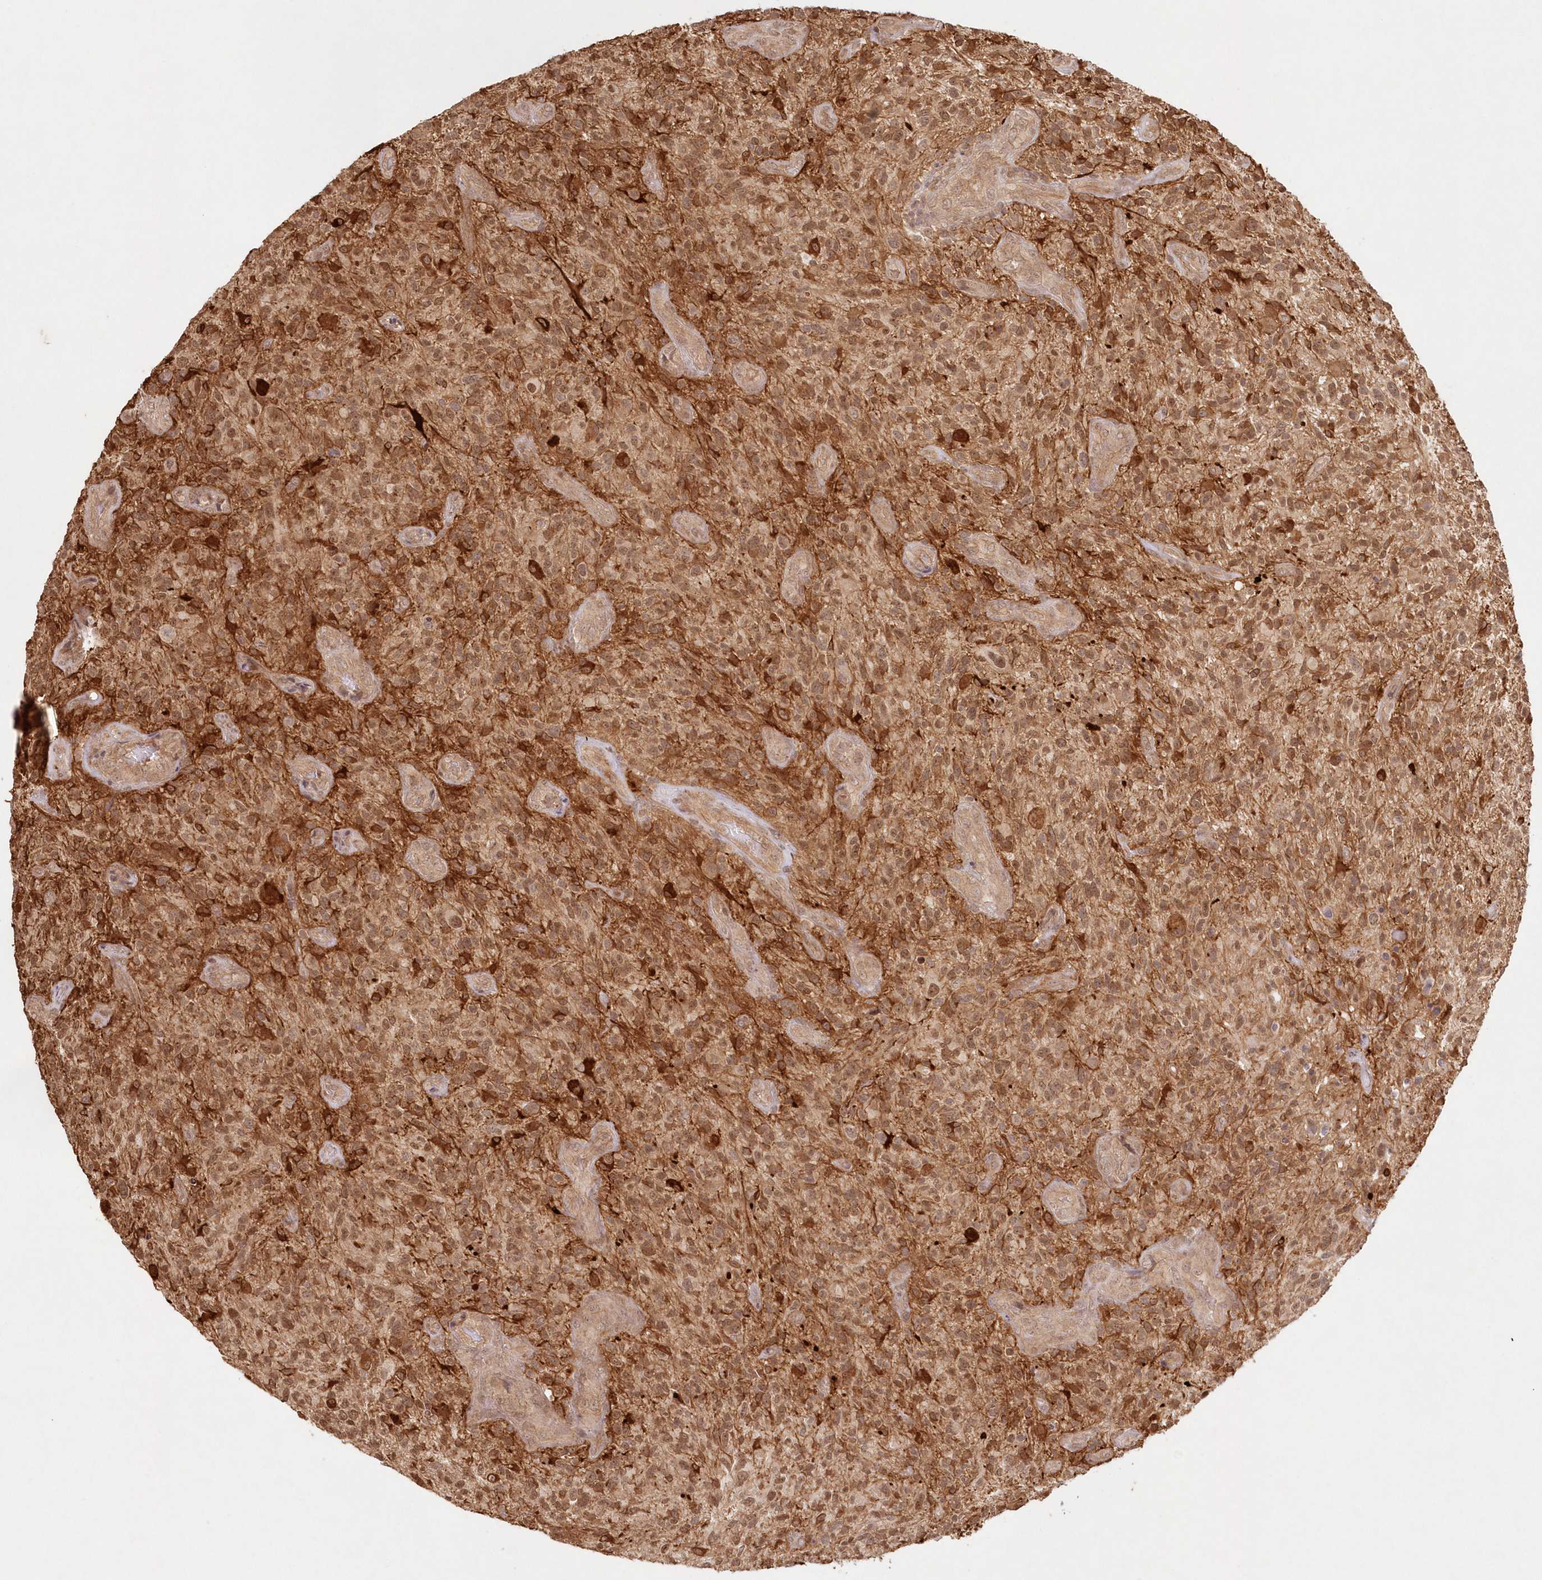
{"staining": {"intensity": "moderate", "quantity": ">75%", "location": "cytoplasmic/membranous,nuclear"}, "tissue": "glioma", "cell_type": "Tumor cells", "image_type": "cancer", "snomed": [{"axis": "morphology", "description": "Glioma, malignant, High grade"}, {"axis": "topography", "description": "Brain"}], "caption": "Human malignant glioma (high-grade) stained for a protein (brown) reveals moderate cytoplasmic/membranous and nuclear positive expression in approximately >75% of tumor cells.", "gene": "KIAA0232", "patient": {"sex": "male", "age": 47}}